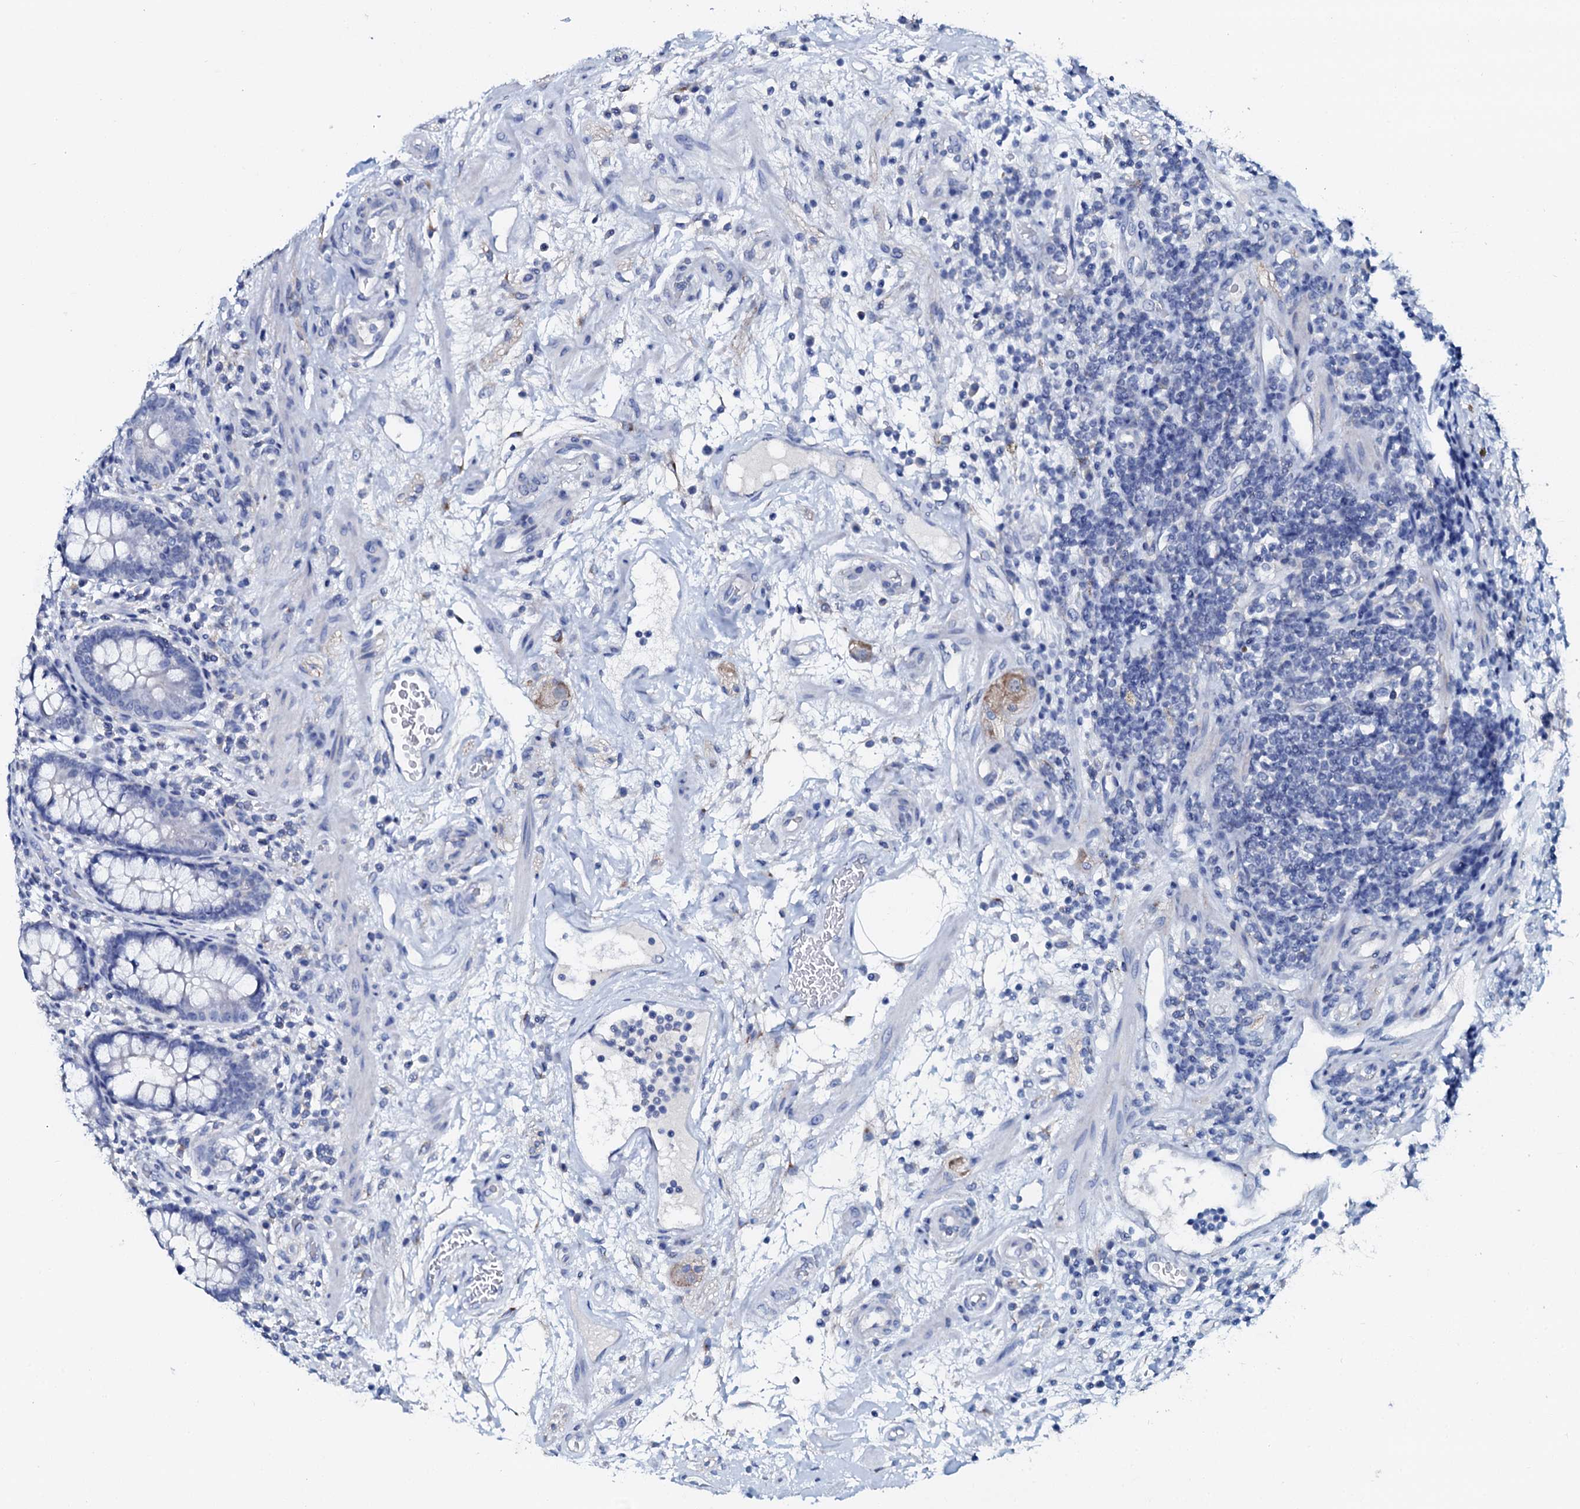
{"staining": {"intensity": "negative", "quantity": "none", "location": "none"}, "tissue": "colon", "cell_type": "Endothelial cells", "image_type": "normal", "snomed": [{"axis": "morphology", "description": "Normal tissue, NOS"}, {"axis": "topography", "description": "Colon"}], "caption": "Immunohistochemistry micrograph of benign colon: colon stained with DAB (3,3'-diaminobenzidine) shows no significant protein staining in endothelial cells.", "gene": "AMER2", "patient": {"sex": "female", "age": 79}}